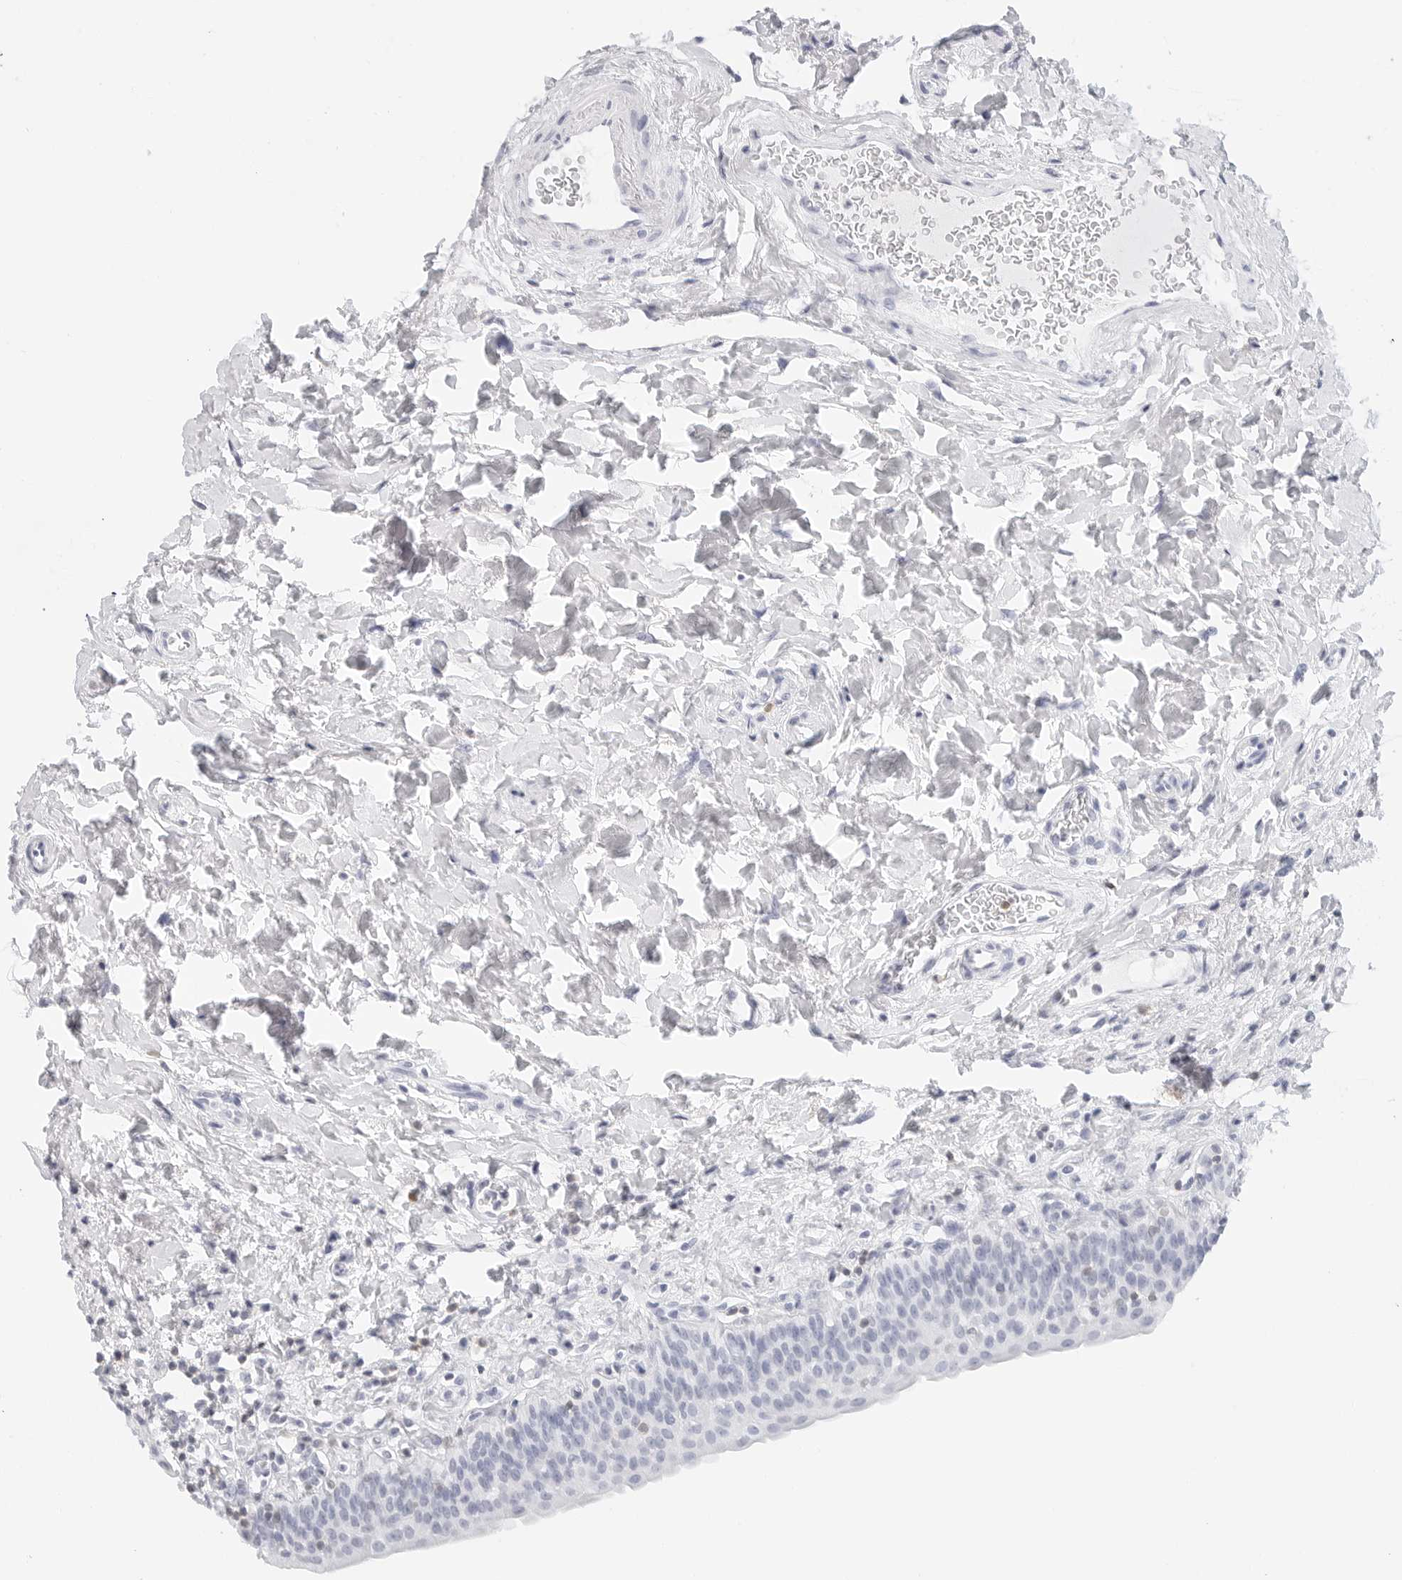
{"staining": {"intensity": "weak", "quantity": "<25%", "location": "cytoplasmic/membranous"}, "tissue": "urinary bladder", "cell_type": "Urothelial cells", "image_type": "normal", "snomed": [{"axis": "morphology", "description": "Normal tissue, NOS"}, {"axis": "topography", "description": "Urinary bladder"}], "caption": "Histopathology image shows no protein positivity in urothelial cells of benign urinary bladder.", "gene": "SLC9A3R1", "patient": {"sex": "male", "age": 83}}